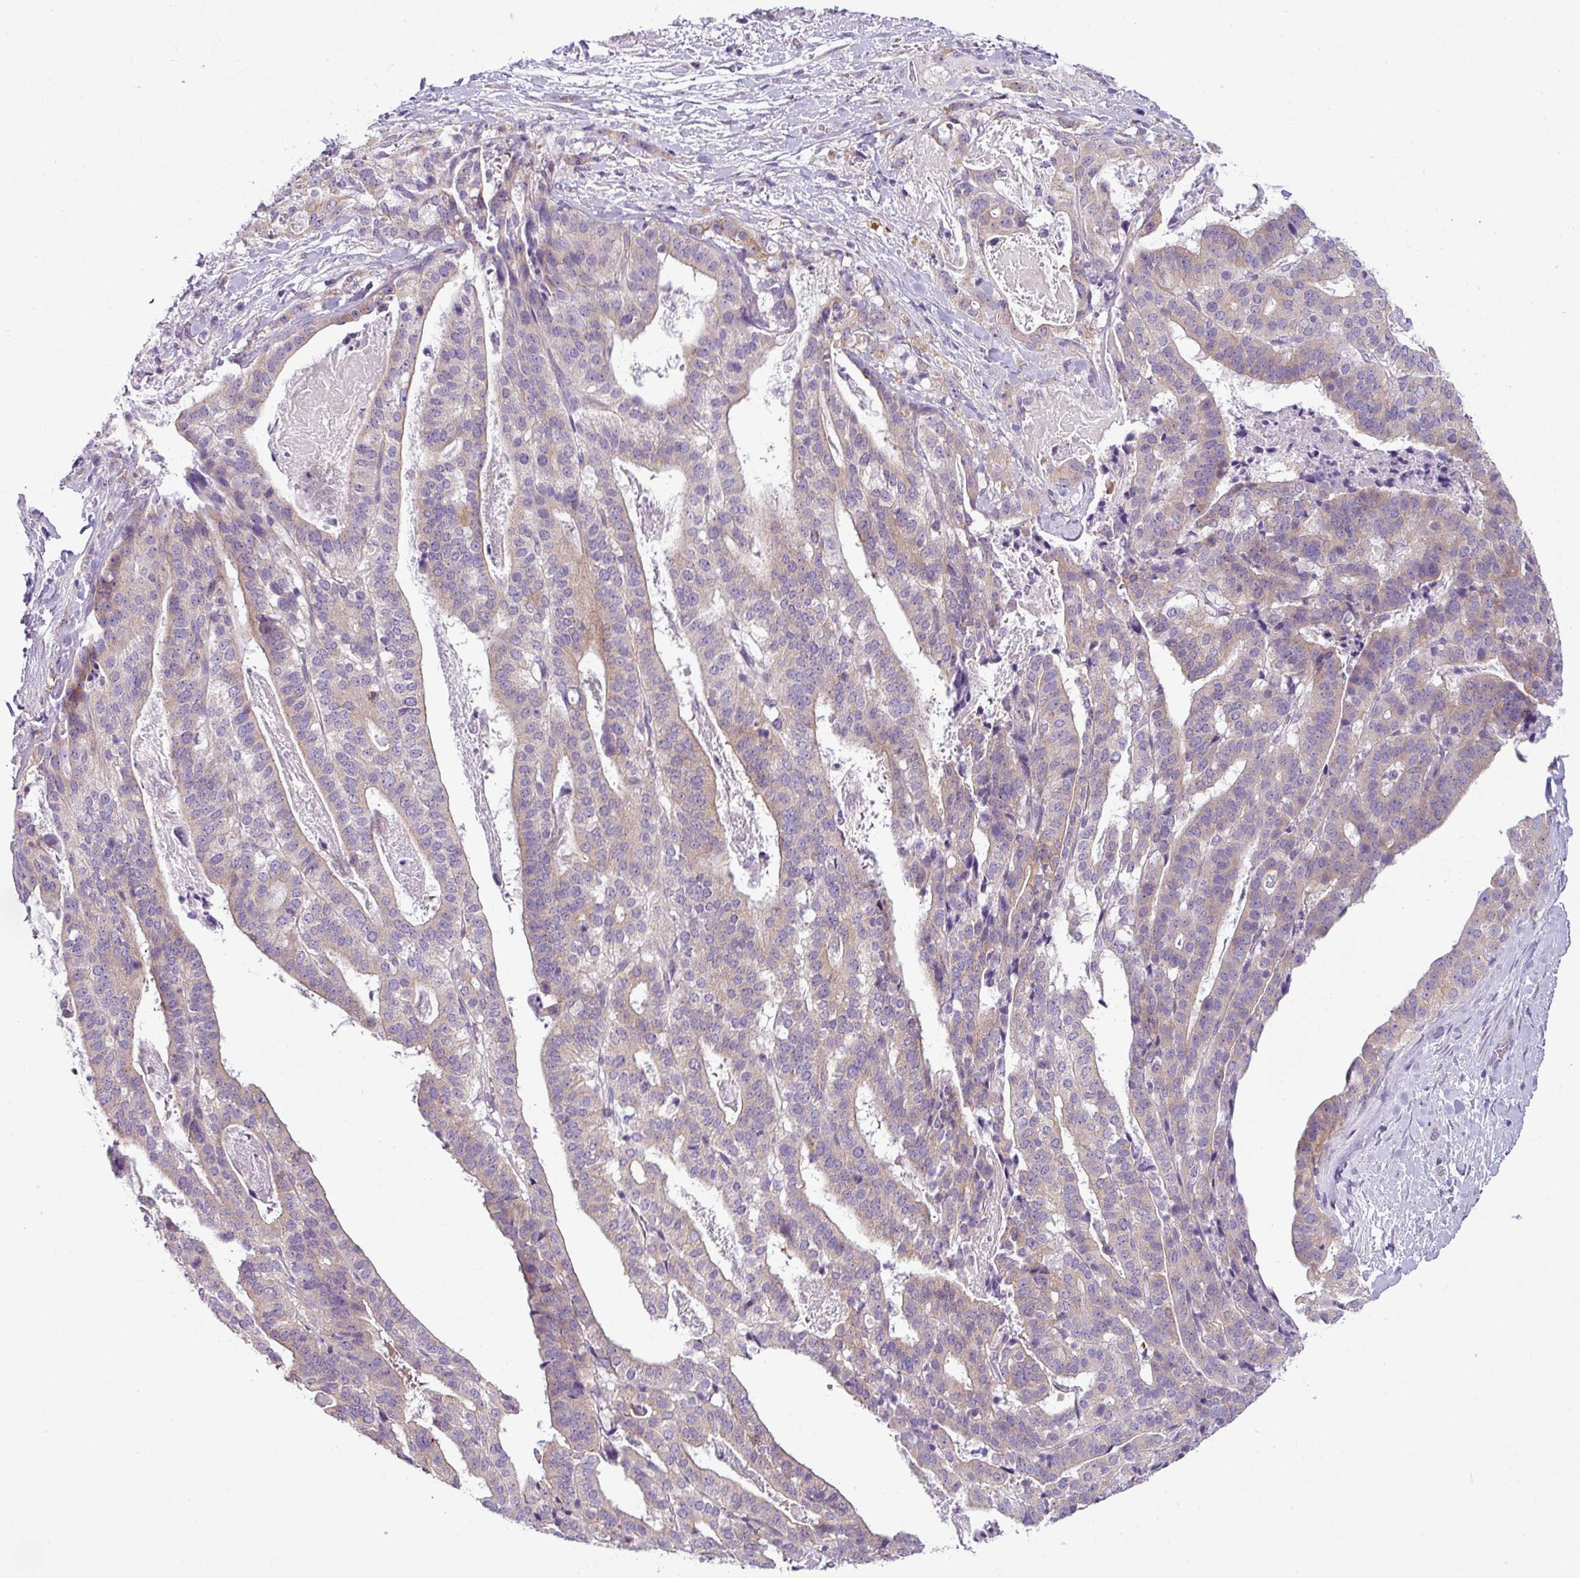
{"staining": {"intensity": "weak", "quantity": ">75%", "location": "cytoplasmic/membranous"}, "tissue": "stomach cancer", "cell_type": "Tumor cells", "image_type": "cancer", "snomed": [{"axis": "morphology", "description": "Adenocarcinoma, NOS"}, {"axis": "topography", "description": "Stomach"}], "caption": "Immunohistochemical staining of stomach adenocarcinoma demonstrates low levels of weak cytoplasmic/membranous staining in about >75% of tumor cells.", "gene": "TOR1AIP2", "patient": {"sex": "male", "age": 48}}